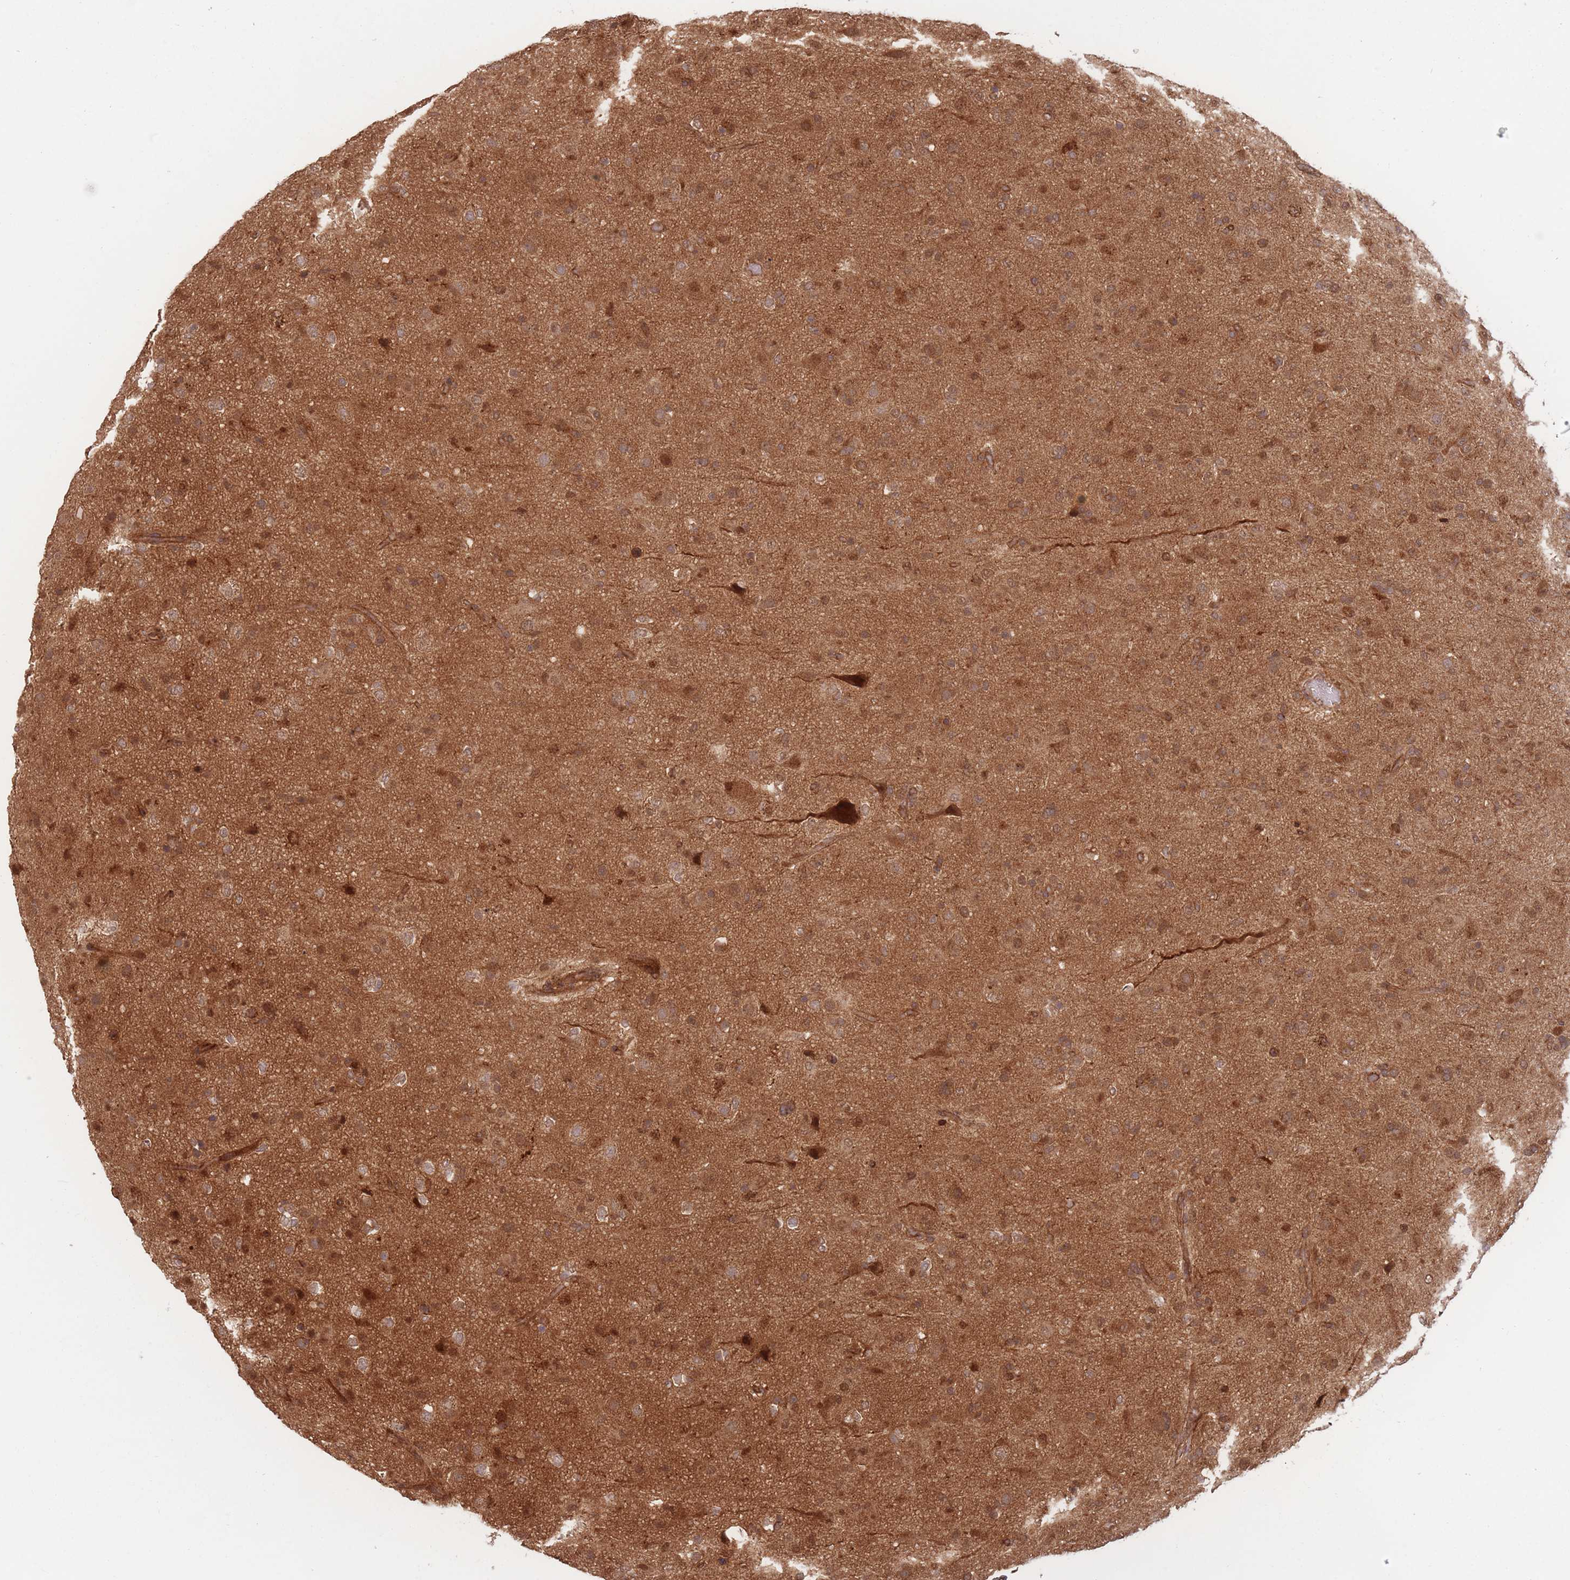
{"staining": {"intensity": "moderate", "quantity": ">75%", "location": "cytoplasmic/membranous"}, "tissue": "glioma", "cell_type": "Tumor cells", "image_type": "cancer", "snomed": [{"axis": "morphology", "description": "Glioma, malignant, Low grade"}, {"axis": "topography", "description": "Brain"}], "caption": "Brown immunohistochemical staining in human malignant glioma (low-grade) demonstrates moderate cytoplasmic/membranous staining in approximately >75% of tumor cells.", "gene": "PODXL2", "patient": {"sex": "male", "age": 65}}